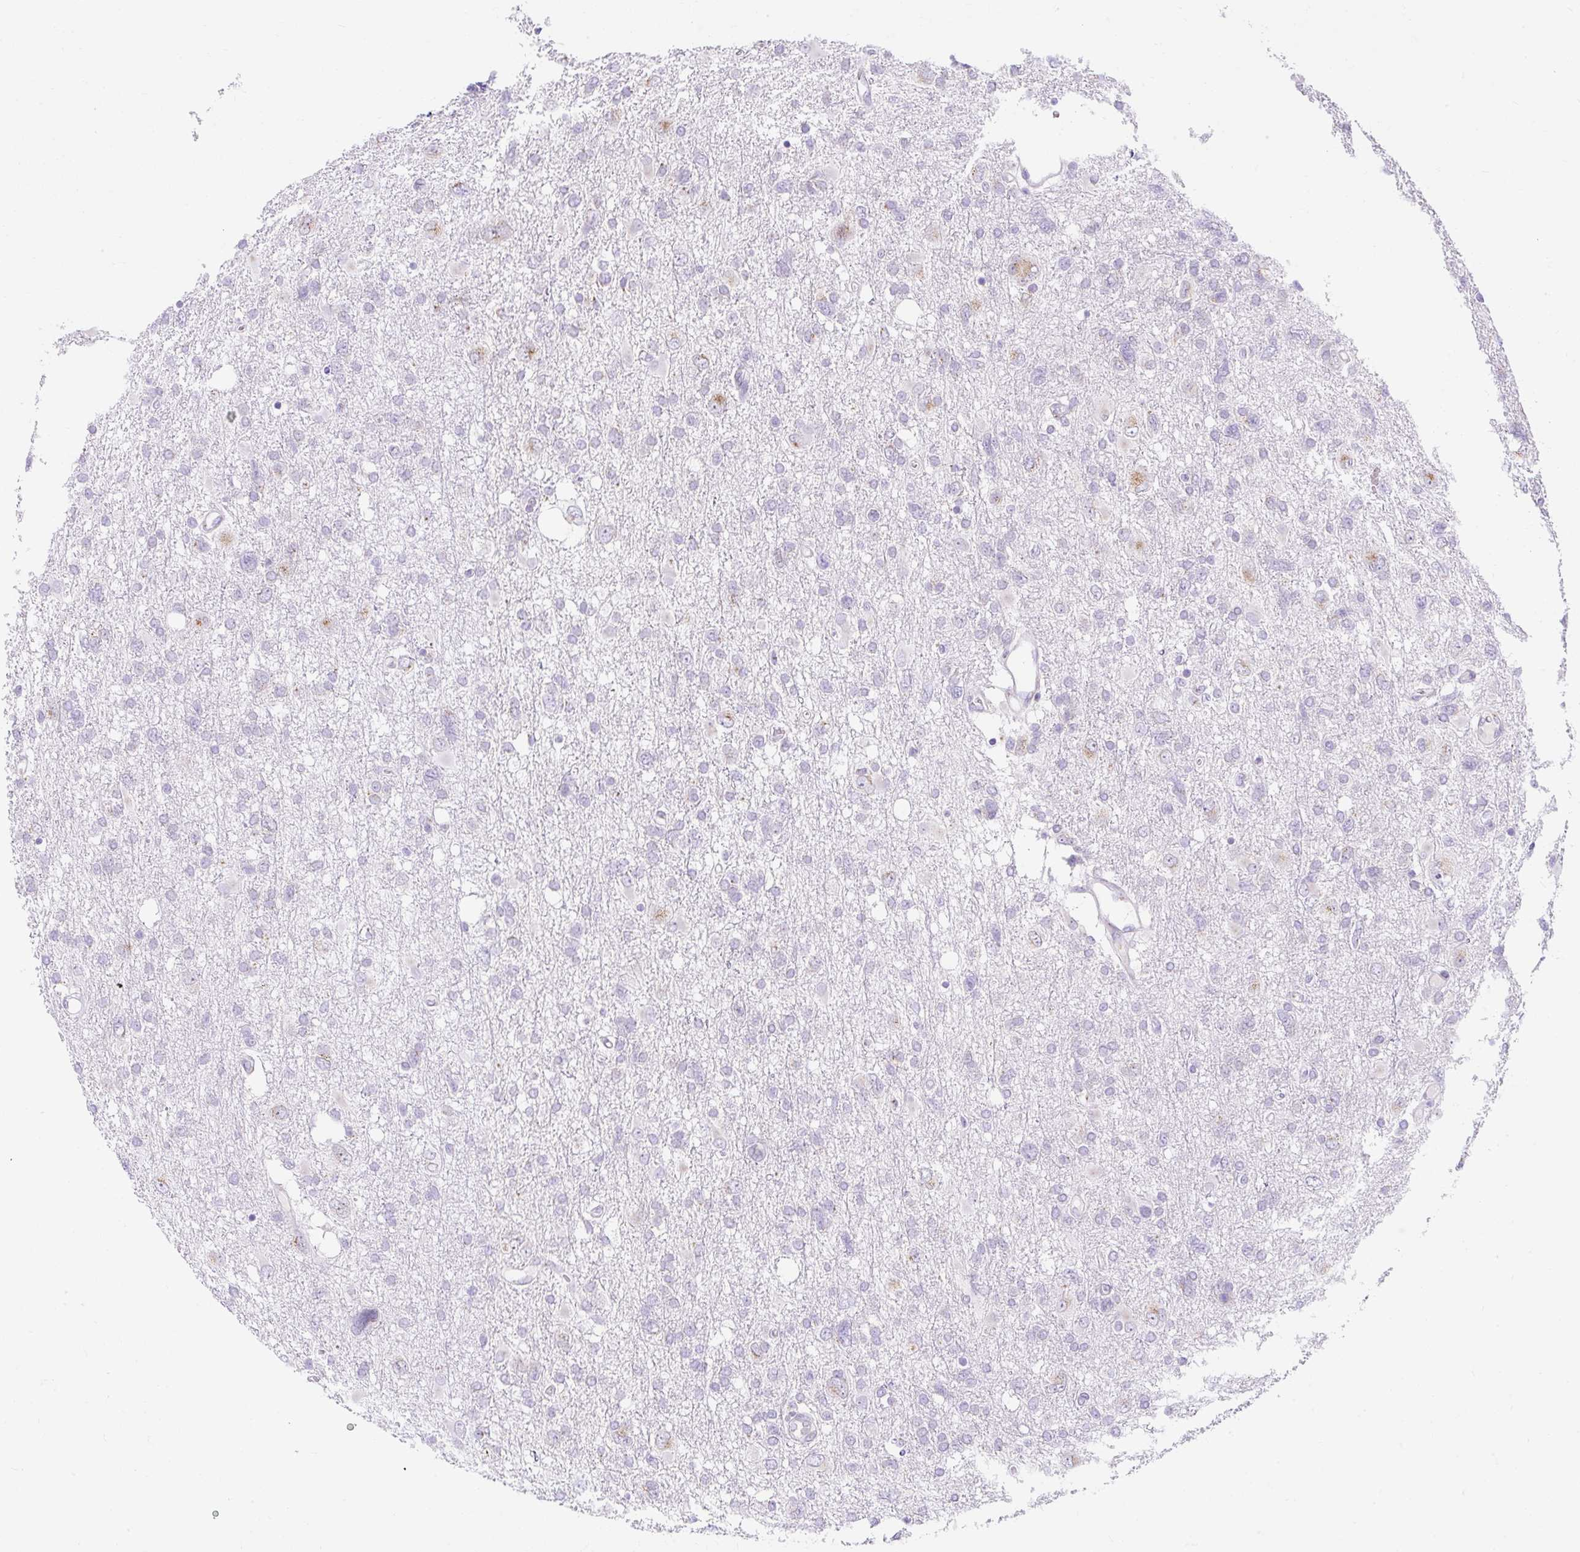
{"staining": {"intensity": "negative", "quantity": "none", "location": "none"}, "tissue": "glioma", "cell_type": "Tumor cells", "image_type": "cancer", "snomed": [{"axis": "morphology", "description": "Glioma, malignant, High grade"}, {"axis": "topography", "description": "Brain"}], "caption": "Immunohistochemical staining of human glioma exhibits no significant staining in tumor cells.", "gene": "GOLGA8A", "patient": {"sex": "male", "age": 61}}